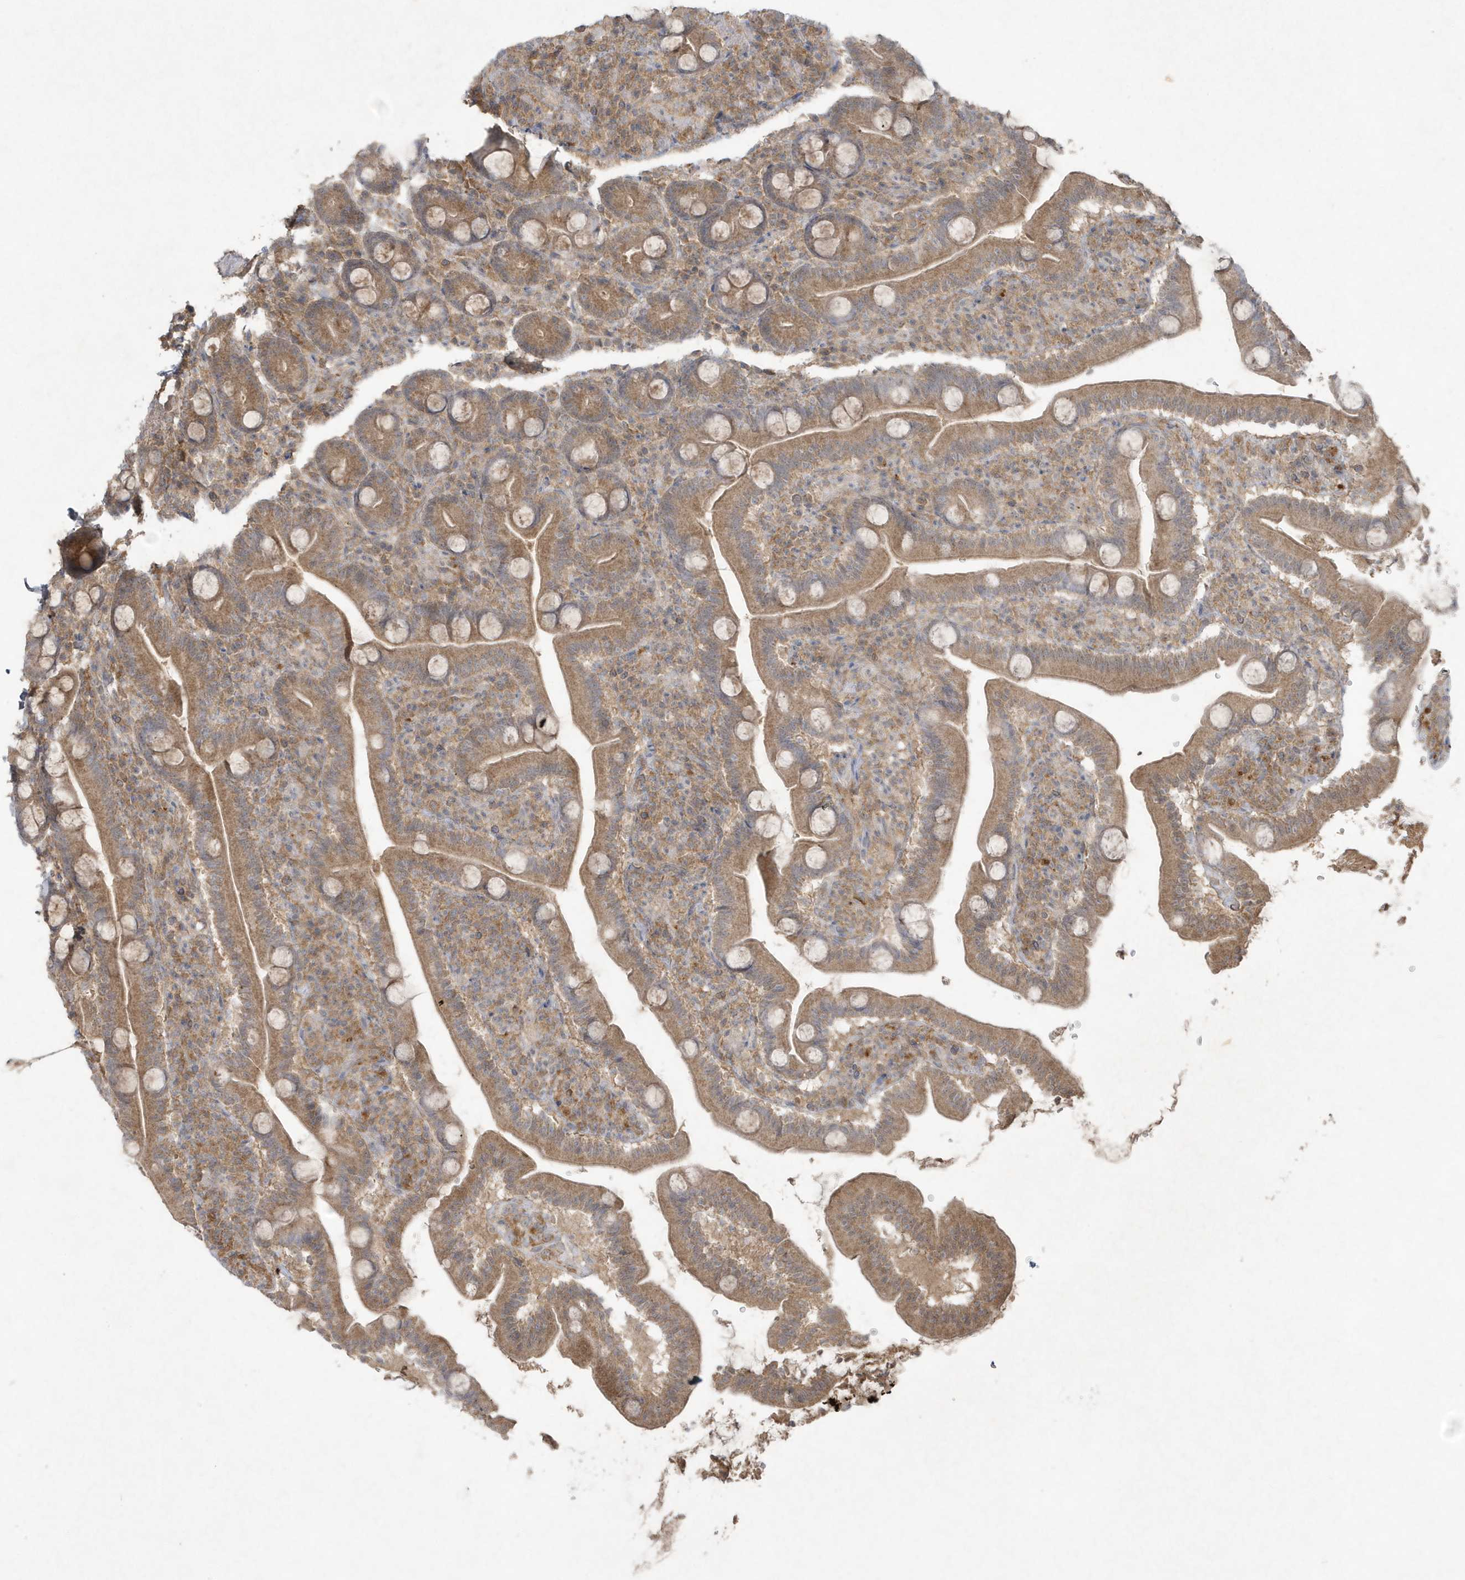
{"staining": {"intensity": "moderate", "quantity": ">75%", "location": "cytoplasmic/membranous"}, "tissue": "duodenum", "cell_type": "Glandular cells", "image_type": "normal", "snomed": [{"axis": "morphology", "description": "Normal tissue, NOS"}, {"axis": "topography", "description": "Duodenum"}], "caption": "The immunohistochemical stain labels moderate cytoplasmic/membranous staining in glandular cells of unremarkable duodenum. (Brightfield microscopy of DAB IHC at high magnification).", "gene": "C1RL", "patient": {"sex": "male", "age": 35}}